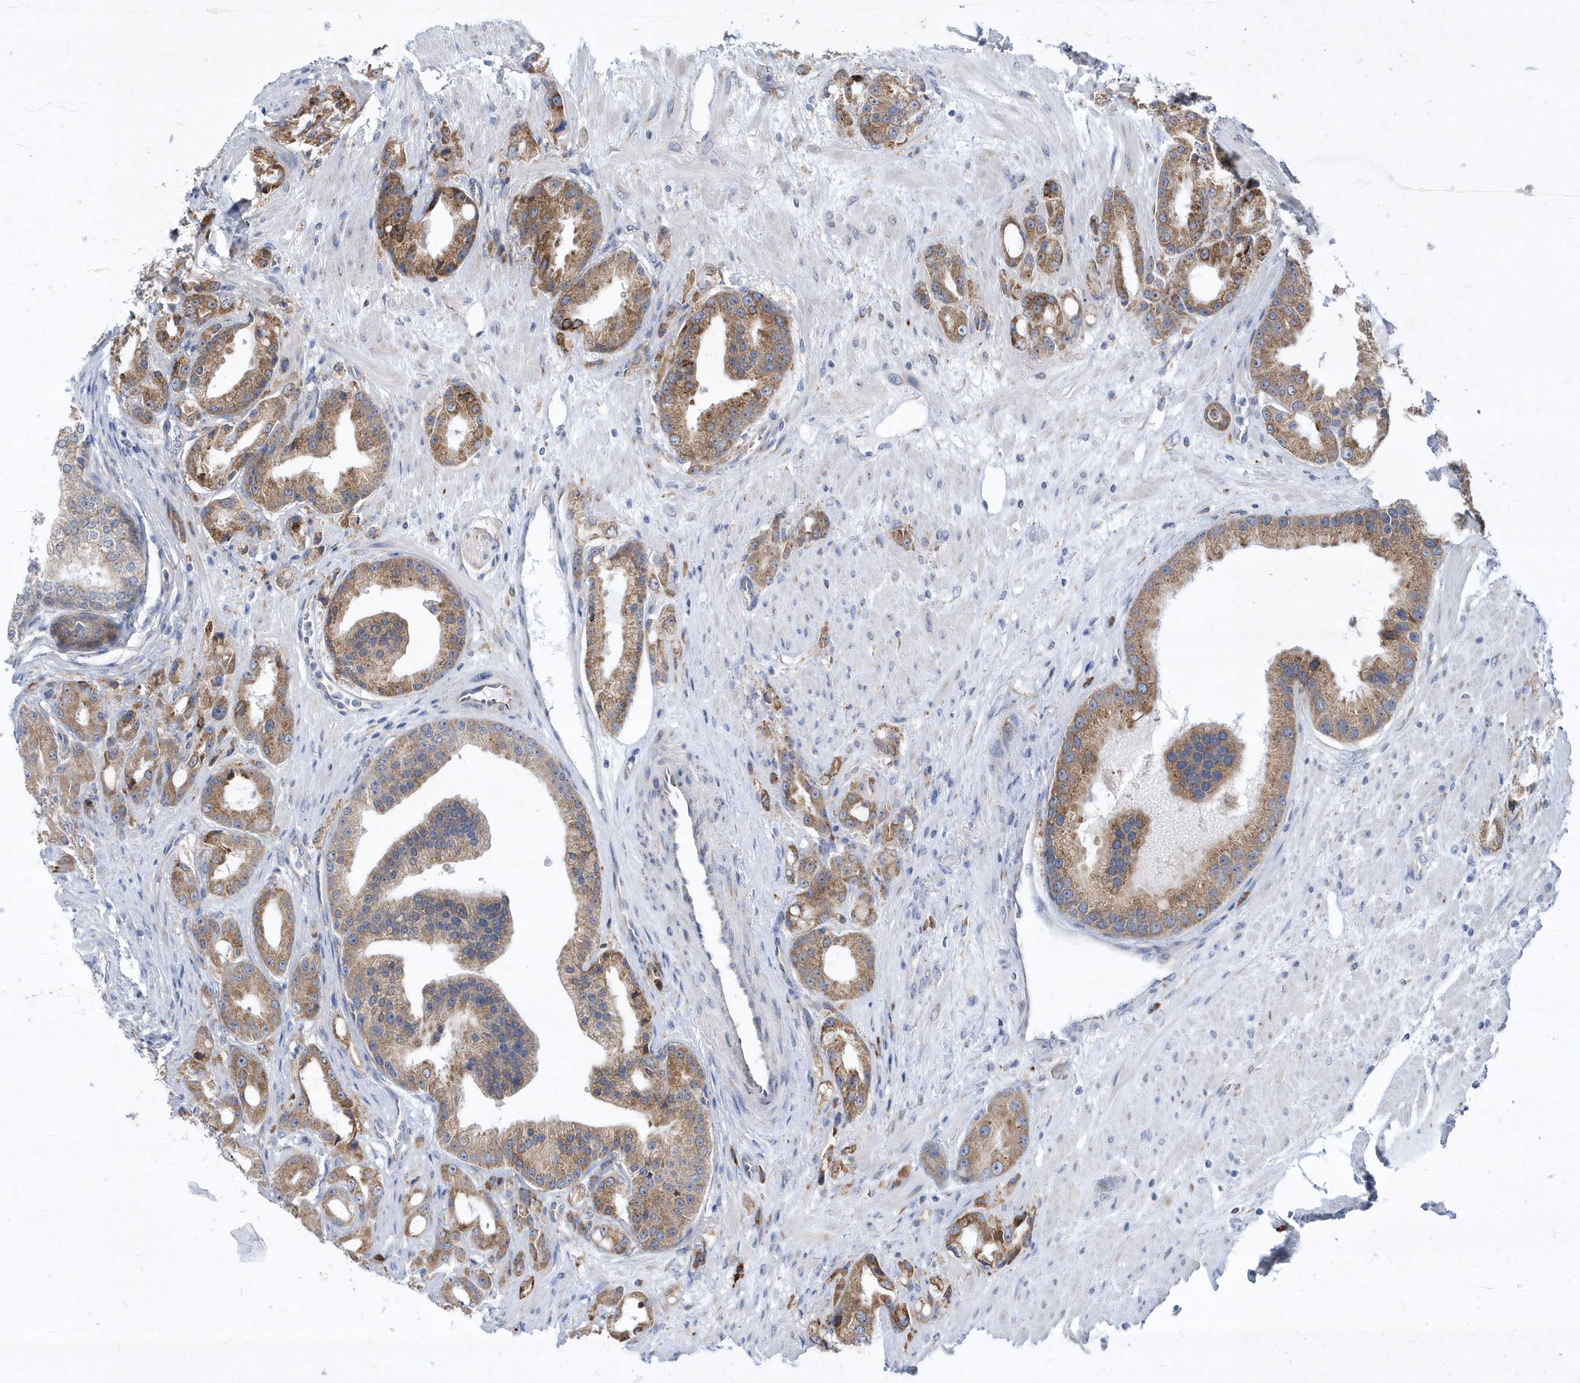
{"staining": {"intensity": "moderate", "quantity": ">75%", "location": "cytoplasmic/membranous"}, "tissue": "prostate cancer", "cell_type": "Tumor cells", "image_type": "cancer", "snomed": [{"axis": "morphology", "description": "Adenocarcinoma, Low grade"}, {"axis": "topography", "description": "Prostate"}], "caption": "Protein analysis of adenocarcinoma (low-grade) (prostate) tissue shows moderate cytoplasmic/membranous expression in about >75% of tumor cells.", "gene": "MED31", "patient": {"sex": "male", "age": 67}}